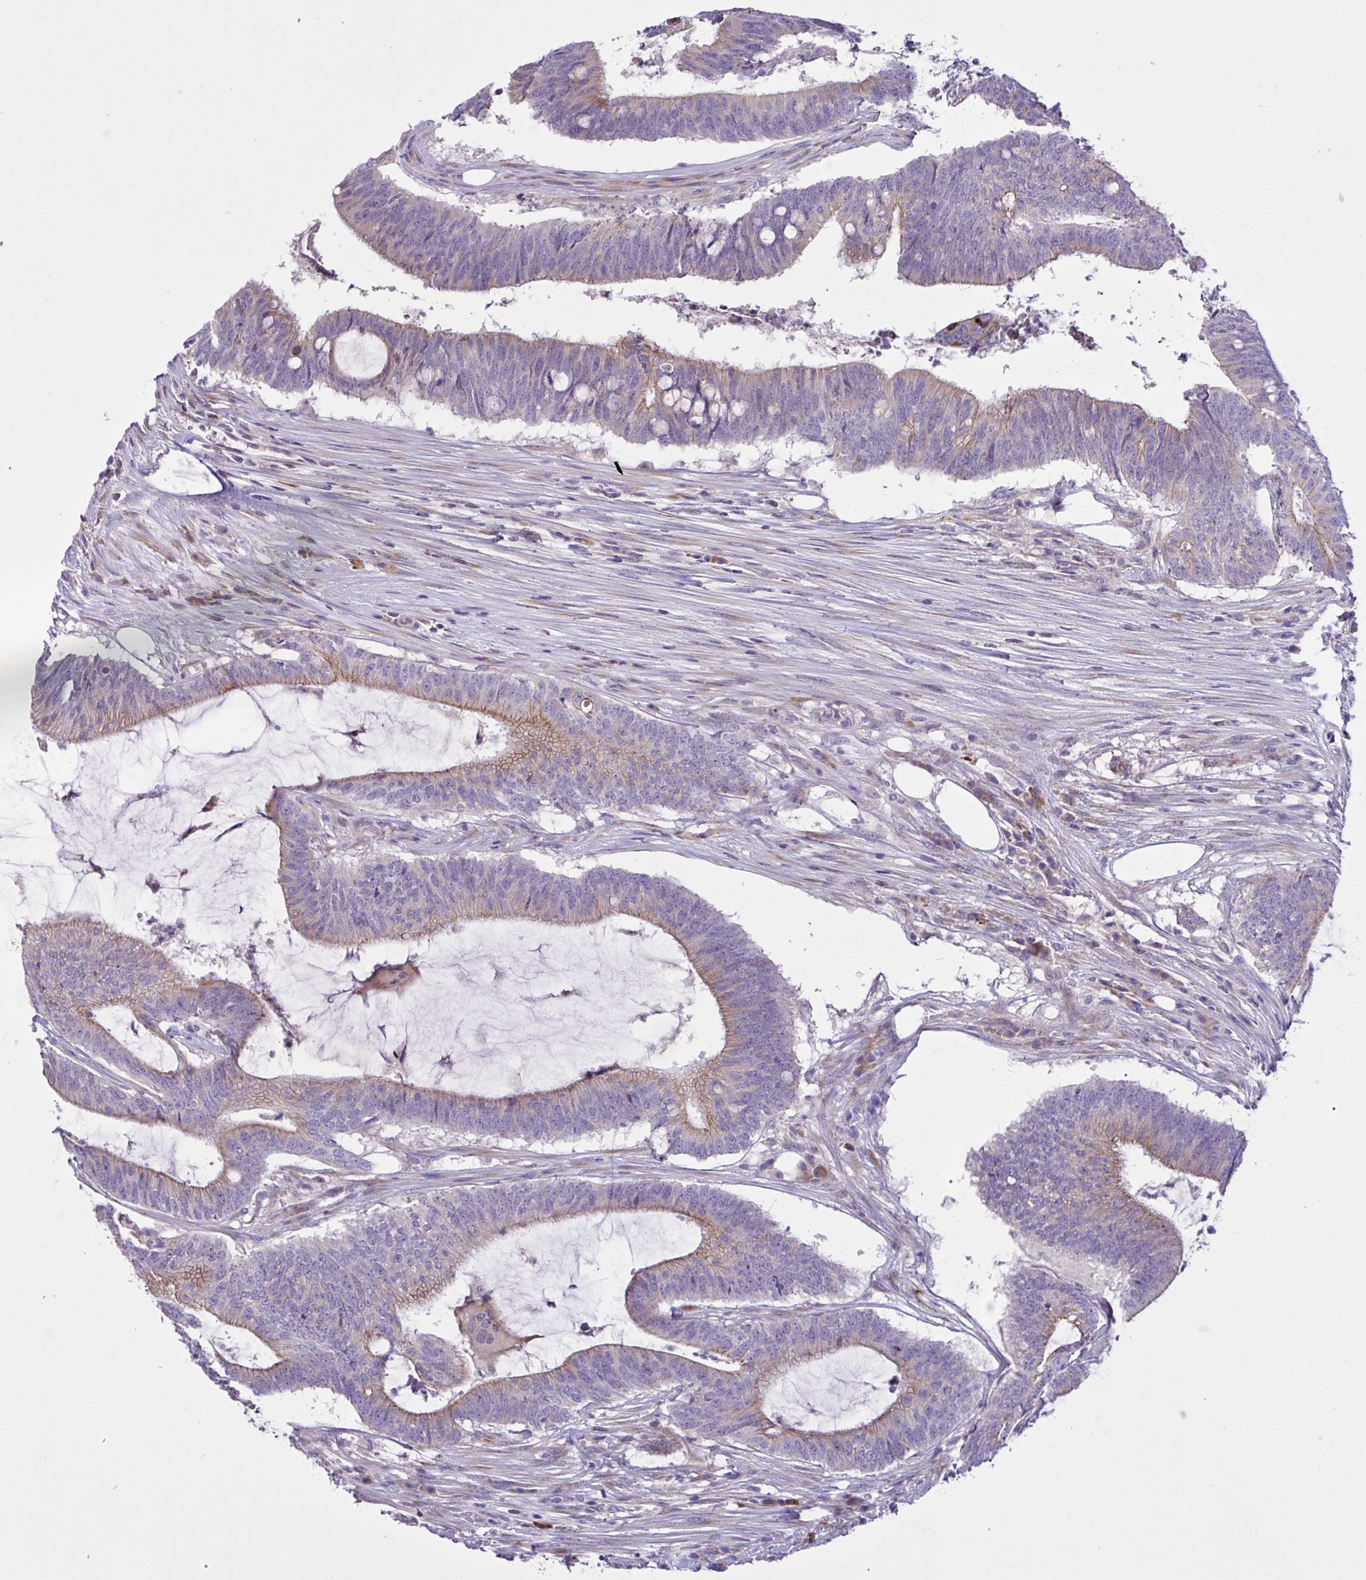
{"staining": {"intensity": "weak", "quantity": "<25%", "location": "cytoplasmic/membranous"}, "tissue": "colorectal cancer", "cell_type": "Tumor cells", "image_type": "cancer", "snomed": [{"axis": "morphology", "description": "Adenocarcinoma, NOS"}, {"axis": "topography", "description": "Colon"}], "caption": "Tumor cells show no significant protein positivity in adenocarcinoma (colorectal).", "gene": "DSC3", "patient": {"sex": "female", "age": 43}}